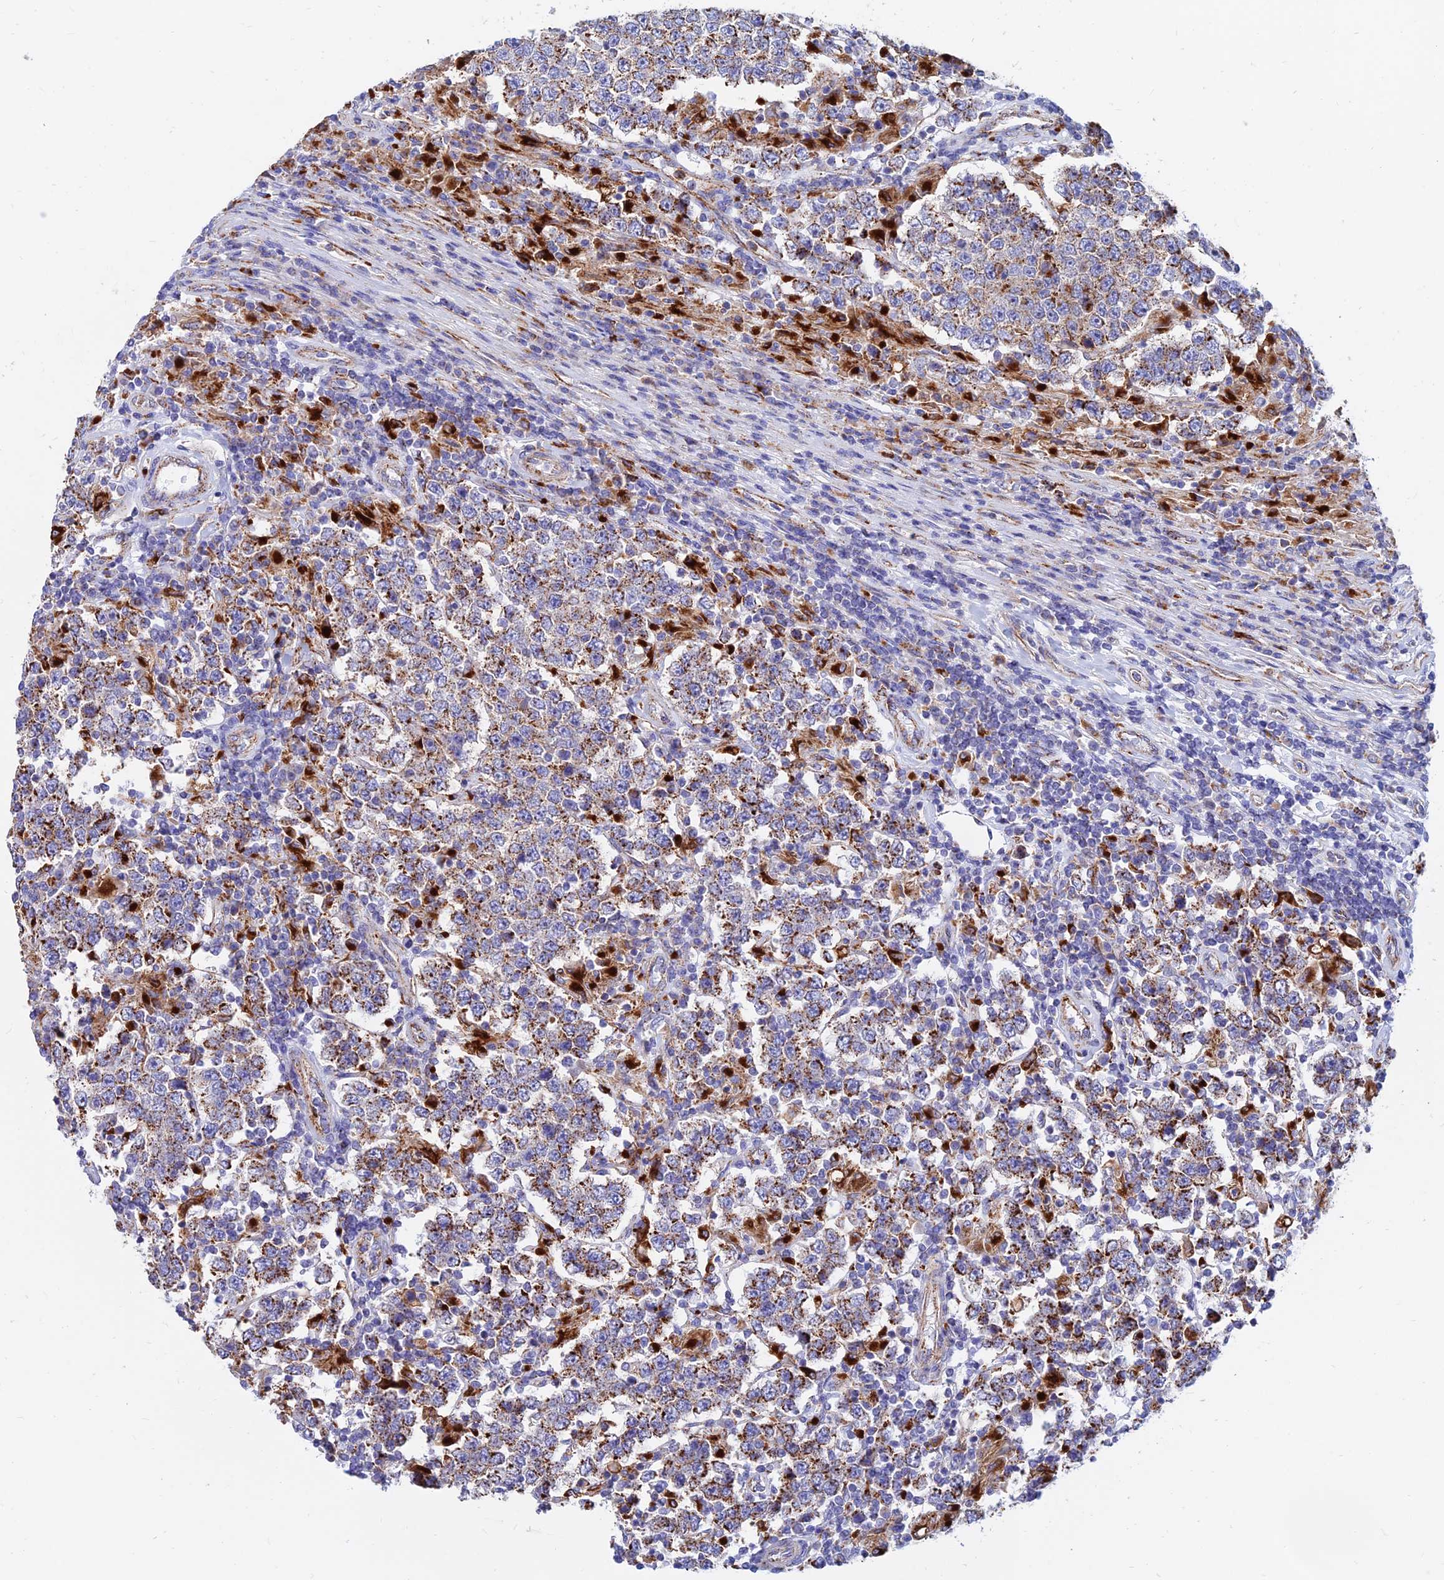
{"staining": {"intensity": "moderate", "quantity": "25%-75%", "location": "cytoplasmic/membranous"}, "tissue": "testis cancer", "cell_type": "Tumor cells", "image_type": "cancer", "snomed": [{"axis": "morphology", "description": "Normal tissue, NOS"}, {"axis": "morphology", "description": "Urothelial carcinoma, High grade"}, {"axis": "morphology", "description": "Seminoma, NOS"}, {"axis": "morphology", "description": "Carcinoma, Embryonal, NOS"}, {"axis": "topography", "description": "Urinary bladder"}, {"axis": "topography", "description": "Testis"}], "caption": "The image demonstrates staining of embryonal carcinoma (testis), revealing moderate cytoplasmic/membranous protein positivity (brown color) within tumor cells.", "gene": "SPNS1", "patient": {"sex": "male", "age": 41}}